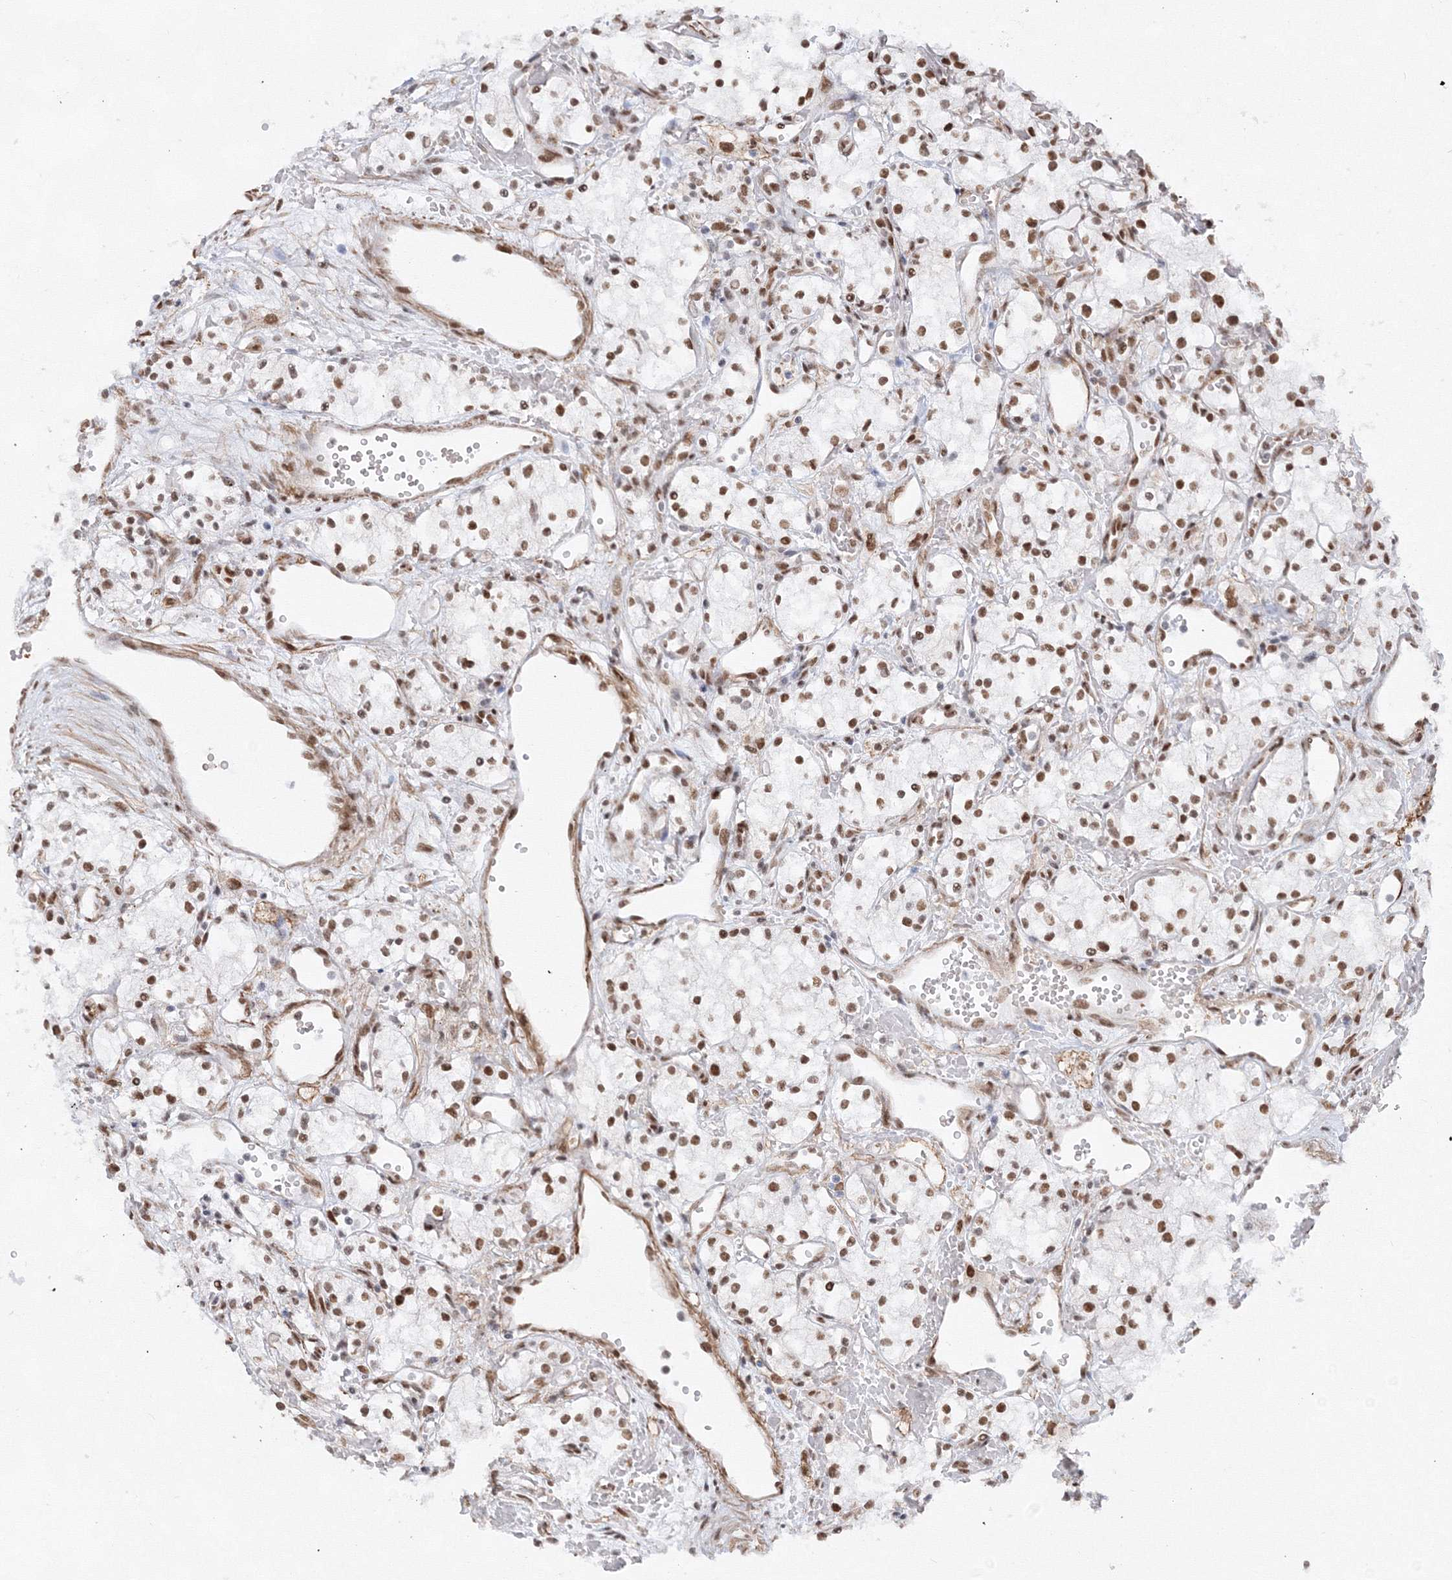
{"staining": {"intensity": "moderate", "quantity": ">75%", "location": "nuclear"}, "tissue": "renal cancer", "cell_type": "Tumor cells", "image_type": "cancer", "snomed": [{"axis": "morphology", "description": "Adenocarcinoma, NOS"}, {"axis": "topography", "description": "Kidney"}], "caption": "The image shows immunohistochemical staining of renal cancer. There is moderate nuclear positivity is appreciated in about >75% of tumor cells.", "gene": "ZNF638", "patient": {"sex": "male", "age": 59}}